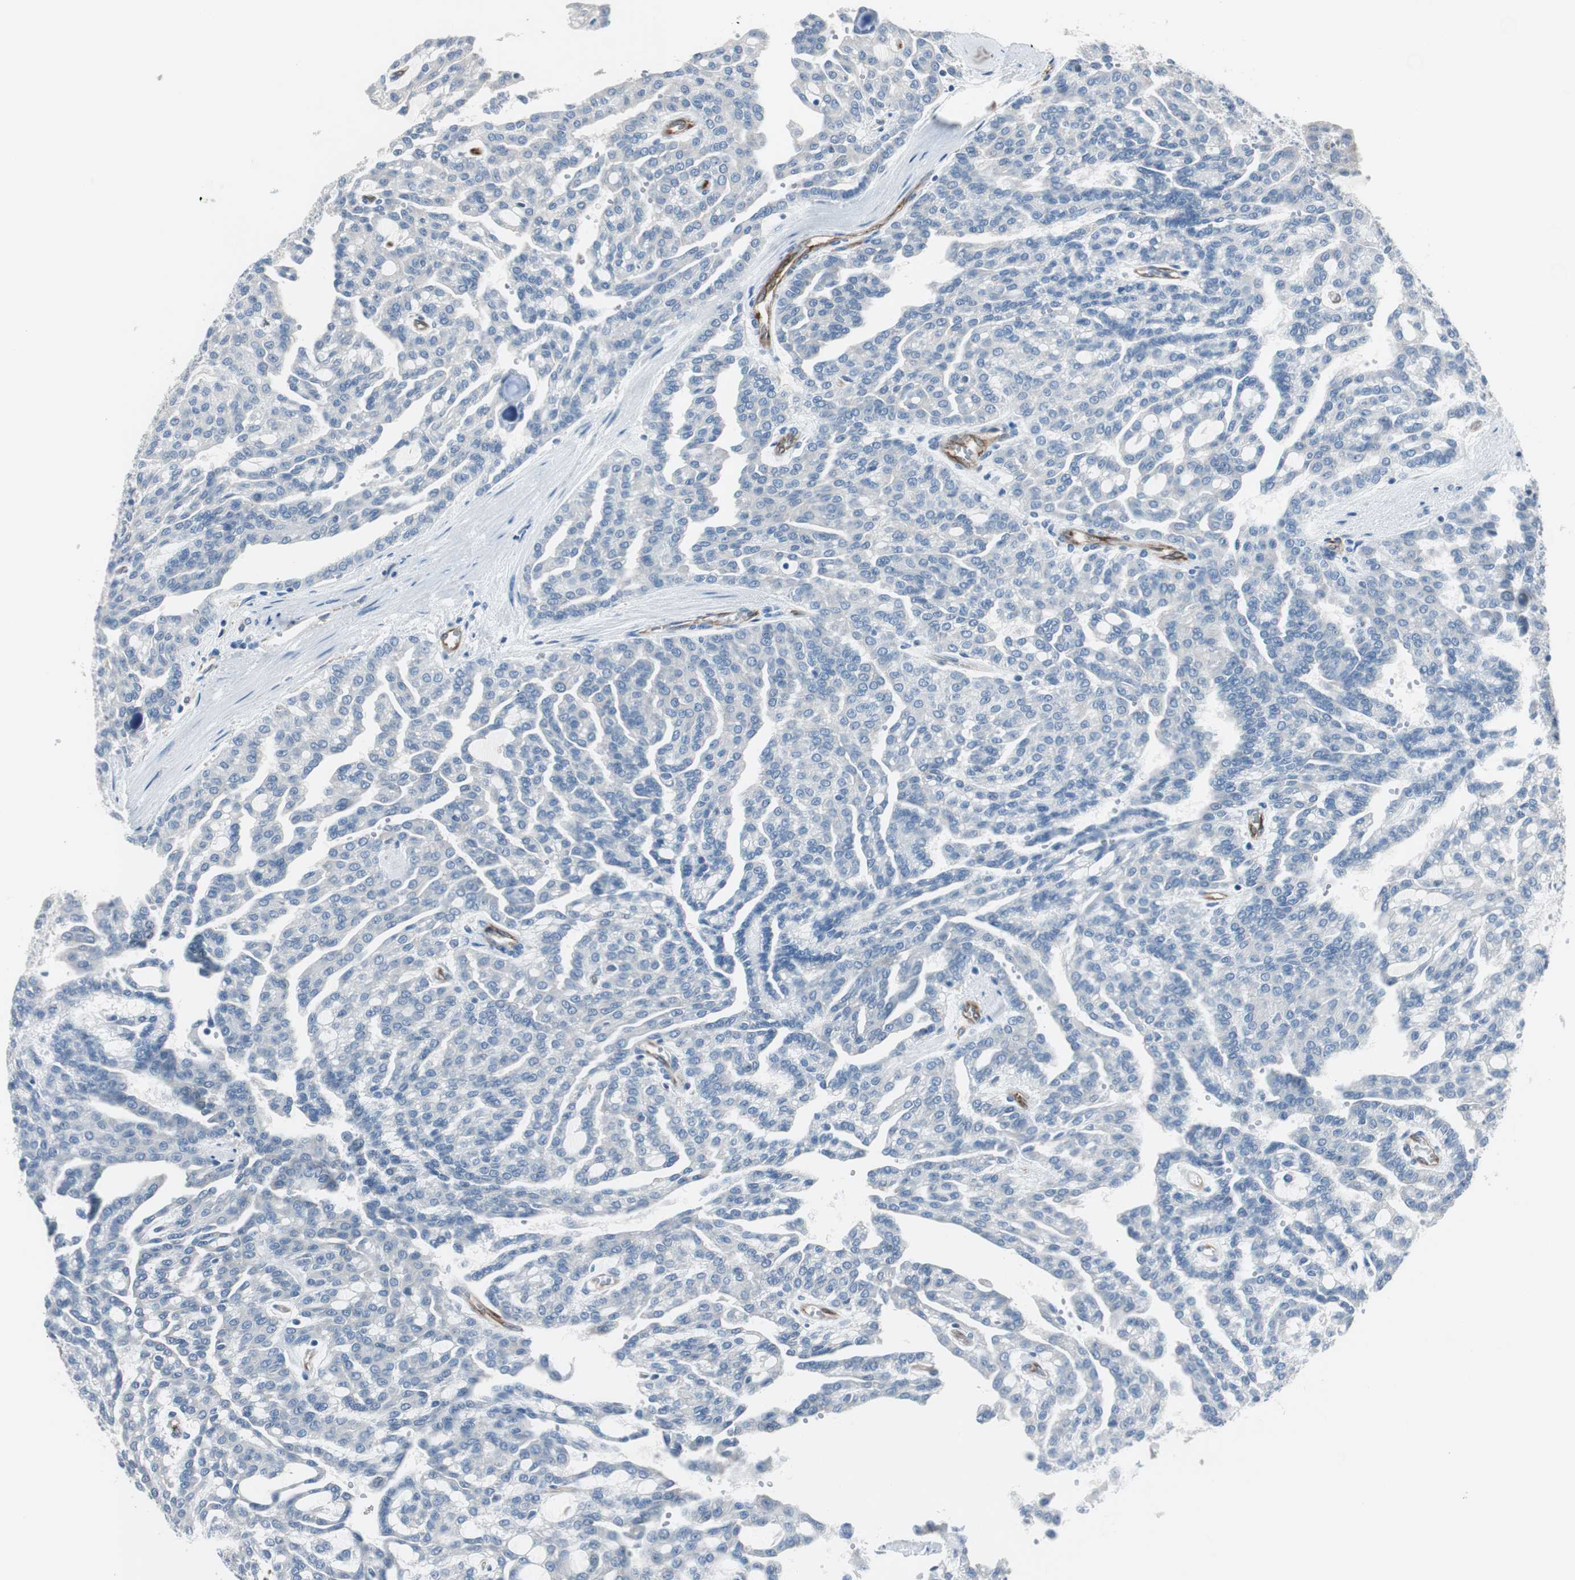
{"staining": {"intensity": "negative", "quantity": "none", "location": "none"}, "tissue": "renal cancer", "cell_type": "Tumor cells", "image_type": "cancer", "snomed": [{"axis": "morphology", "description": "Adenocarcinoma, NOS"}, {"axis": "topography", "description": "Kidney"}], "caption": "Immunohistochemical staining of renal adenocarcinoma displays no significant staining in tumor cells. (Immunohistochemistry, brightfield microscopy, high magnification).", "gene": "SWAP70", "patient": {"sex": "male", "age": 63}}